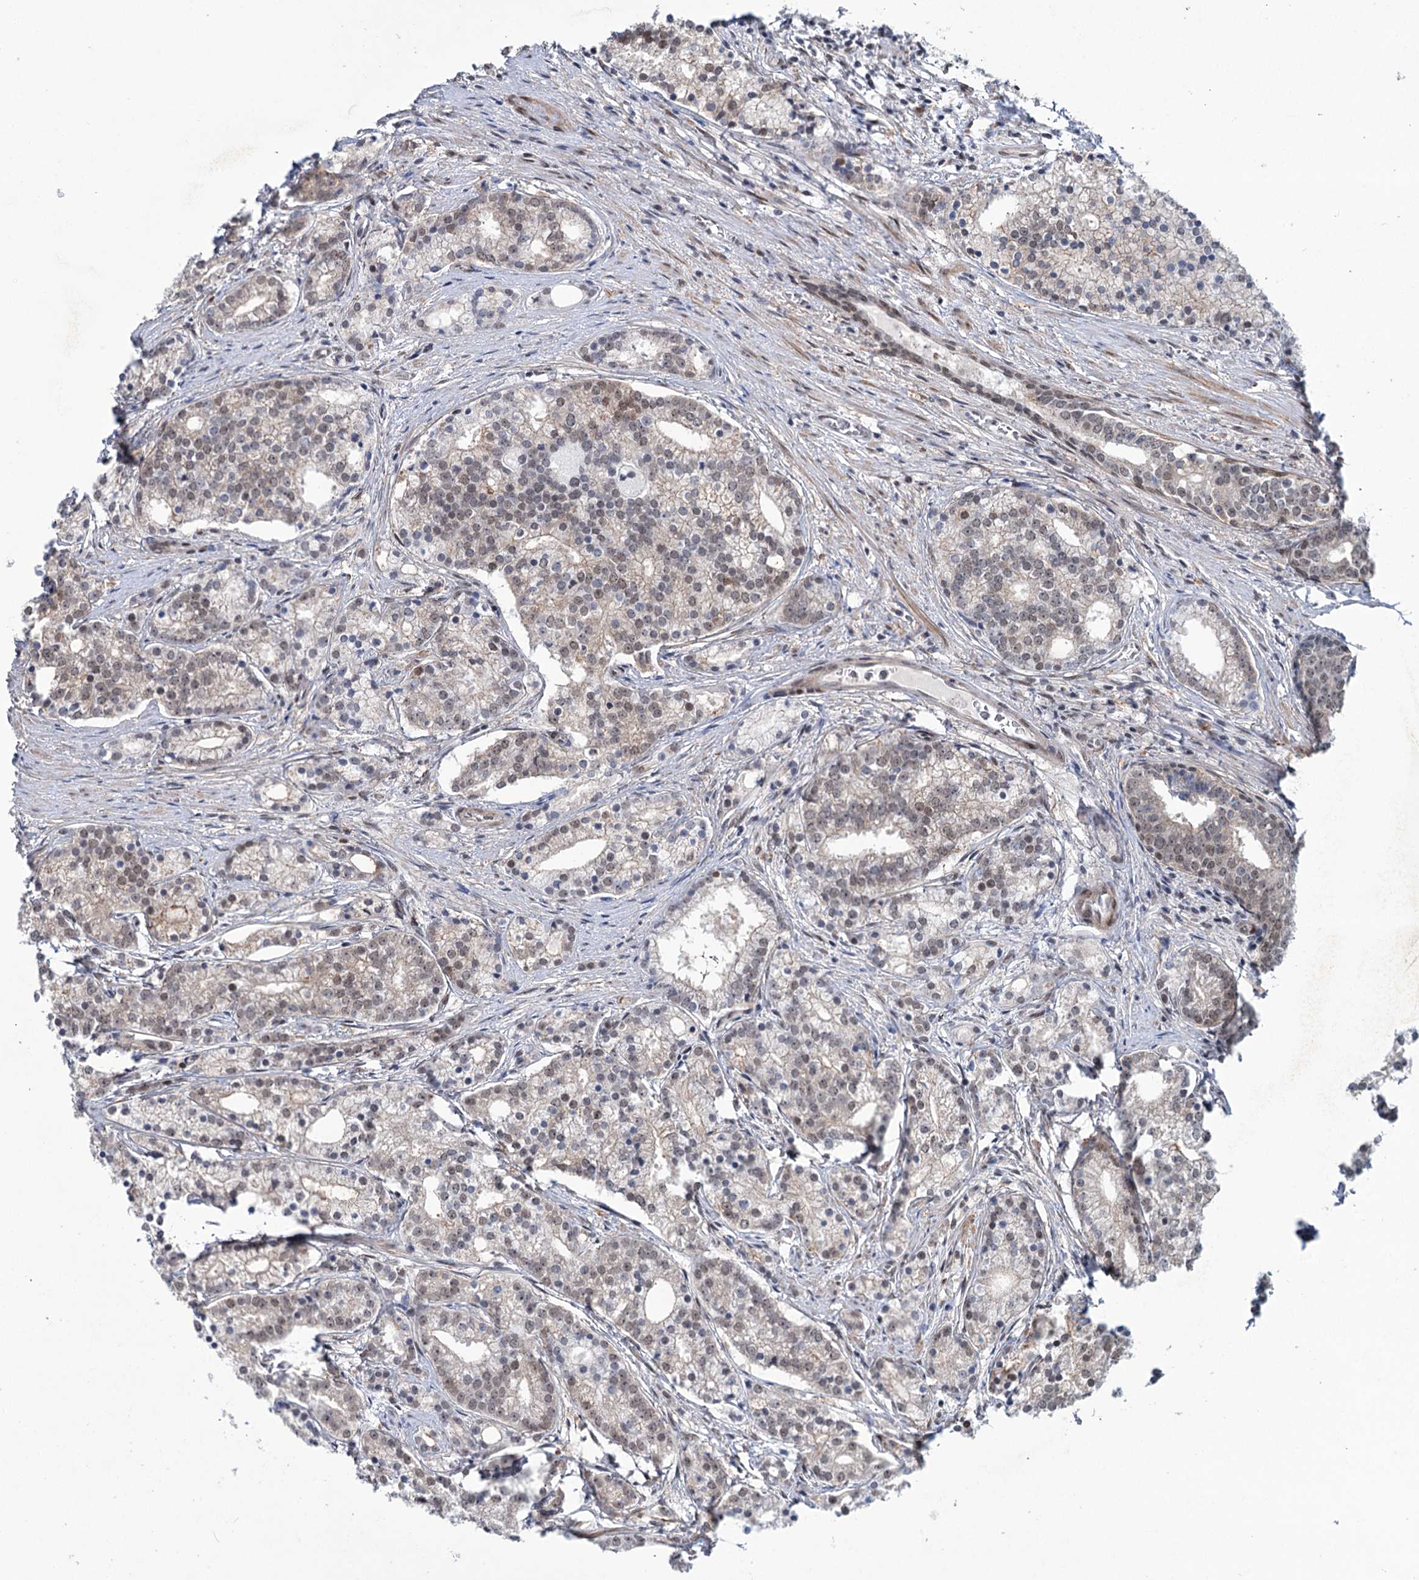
{"staining": {"intensity": "weak", "quantity": "<25%", "location": "nuclear"}, "tissue": "prostate cancer", "cell_type": "Tumor cells", "image_type": "cancer", "snomed": [{"axis": "morphology", "description": "Adenocarcinoma, Low grade"}, {"axis": "topography", "description": "Prostate"}], "caption": "An immunohistochemistry image of adenocarcinoma (low-grade) (prostate) is shown. There is no staining in tumor cells of adenocarcinoma (low-grade) (prostate). Brightfield microscopy of immunohistochemistry stained with DAB (brown) and hematoxylin (blue), captured at high magnification.", "gene": "FAM53A", "patient": {"sex": "male", "age": 71}}